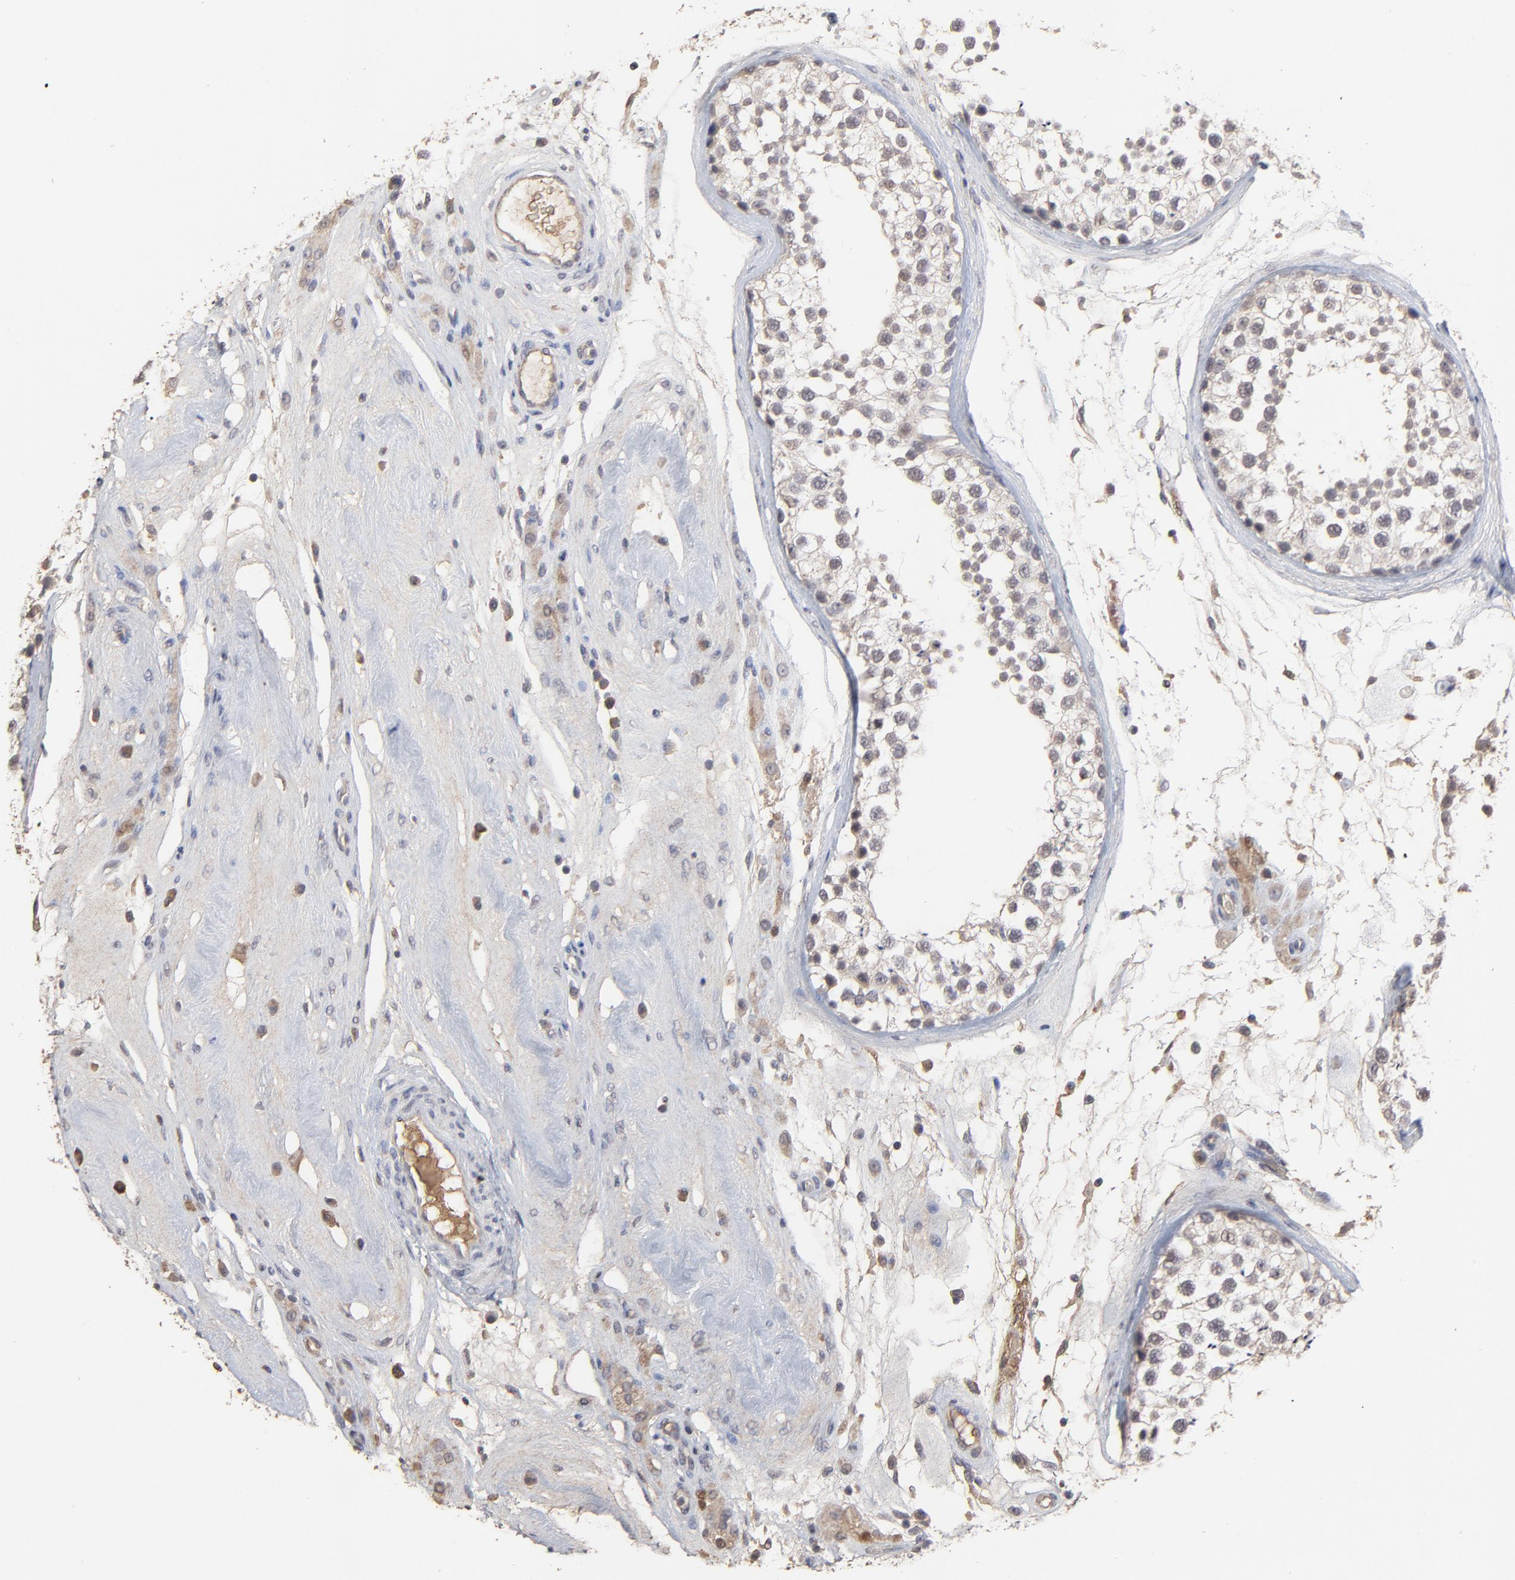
{"staining": {"intensity": "negative", "quantity": "none", "location": "none"}, "tissue": "testis", "cell_type": "Cells in seminiferous ducts", "image_type": "normal", "snomed": [{"axis": "morphology", "description": "Normal tissue, NOS"}, {"axis": "topography", "description": "Testis"}], "caption": "Immunohistochemistry (IHC) histopathology image of benign testis: testis stained with DAB demonstrates no significant protein expression in cells in seminiferous ducts.", "gene": "VPREB3", "patient": {"sex": "male", "age": 46}}